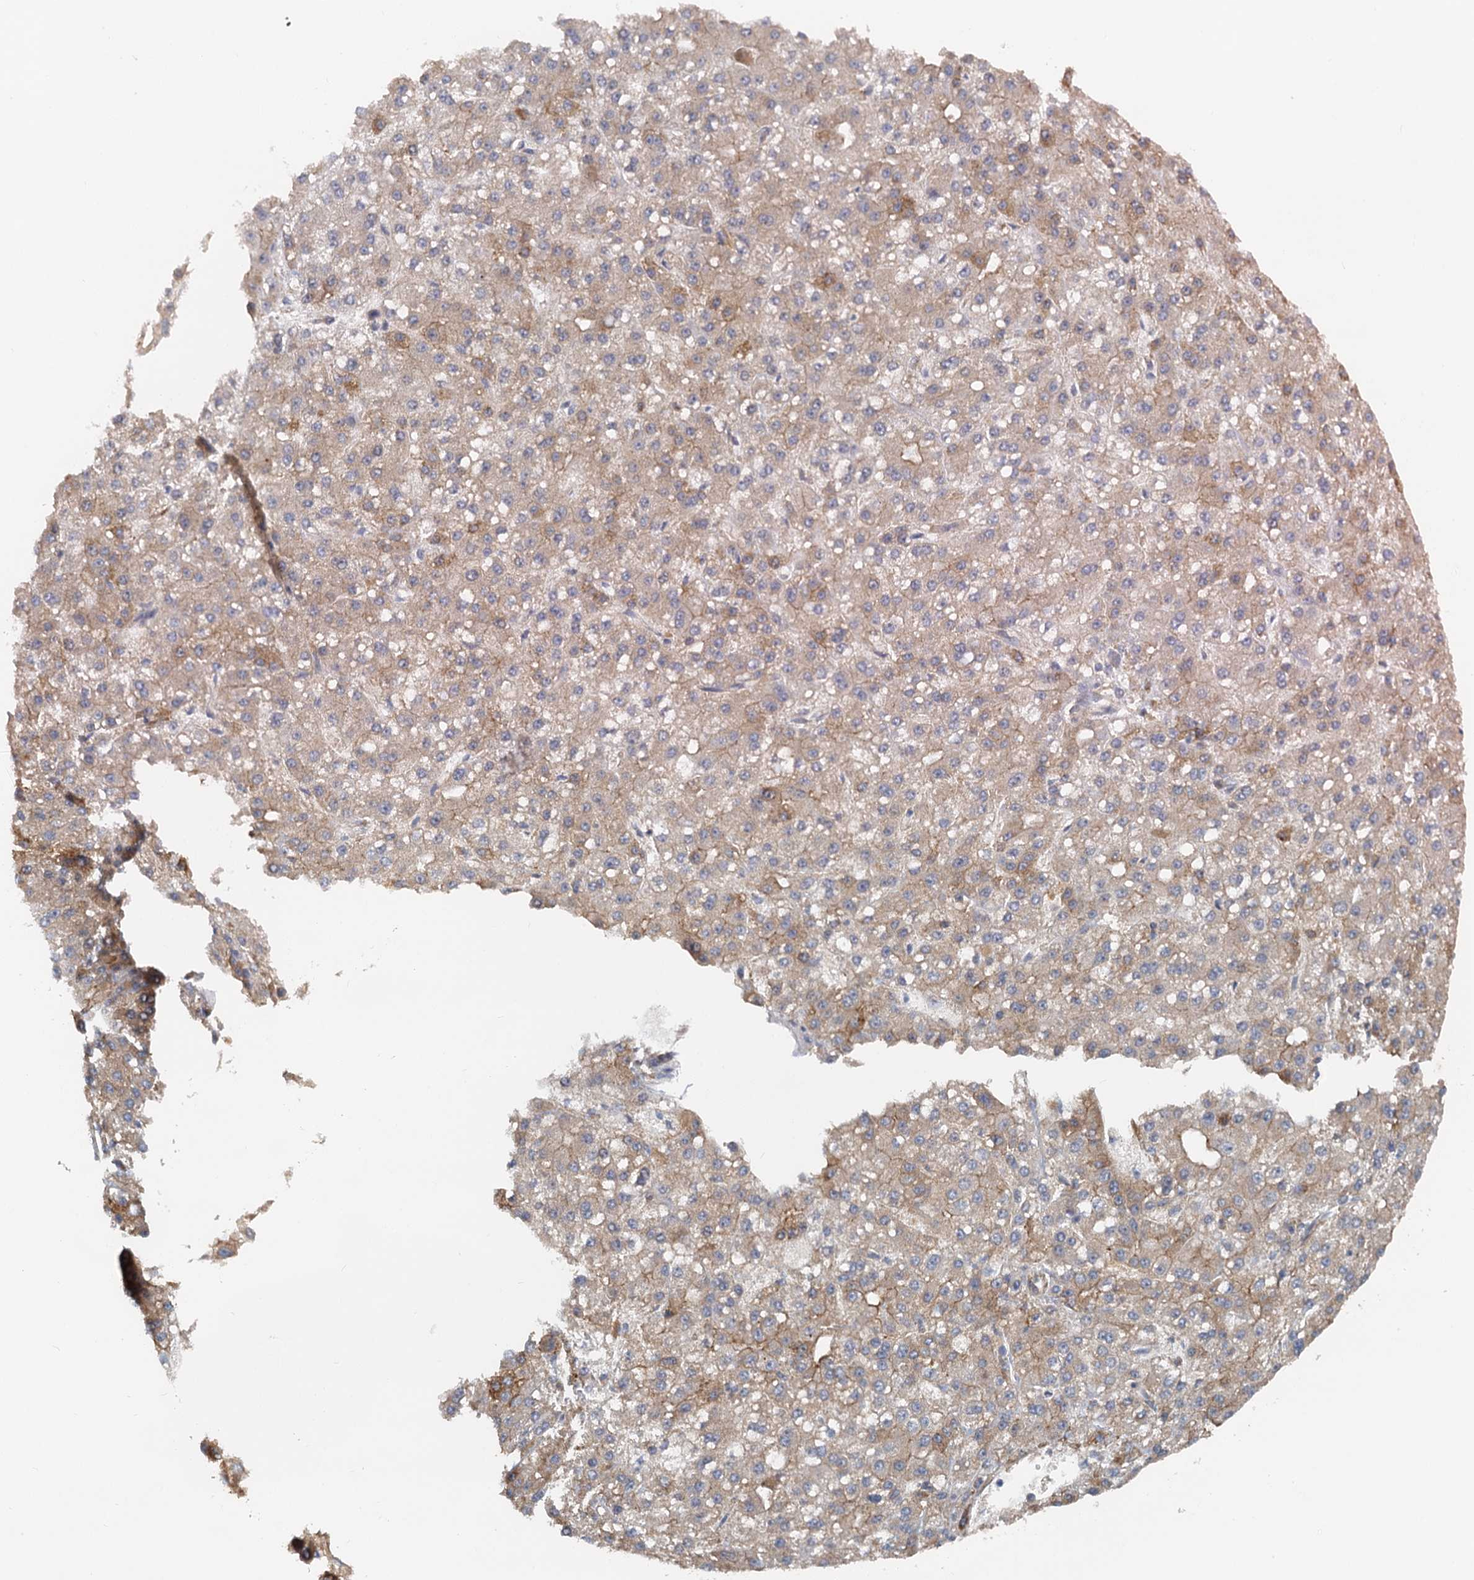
{"staining": {"intensity": "moderate", "quantity": "25%-75%", "location": "cytoplasmic/membranous"}, "tissue": "liver cancer", "cell_type": "Tumor cells", "image_type": "cancer", "snomed": [{"axis": "morphology", "description": "Carcinoma, Hepatocellular, NOS"}, {"axis": "topography", "description": "Liver"}], "caption": "DAB (3,3'-diaminobenzidine) immunohistochemical staining of human liver cancer demonstrates moderate cytoplasmic/membranous protein staining in approximately 25%-75% of tumor cells.", "gene": "NIPAL3", "patient": {"sex": "male", "age": 67}}